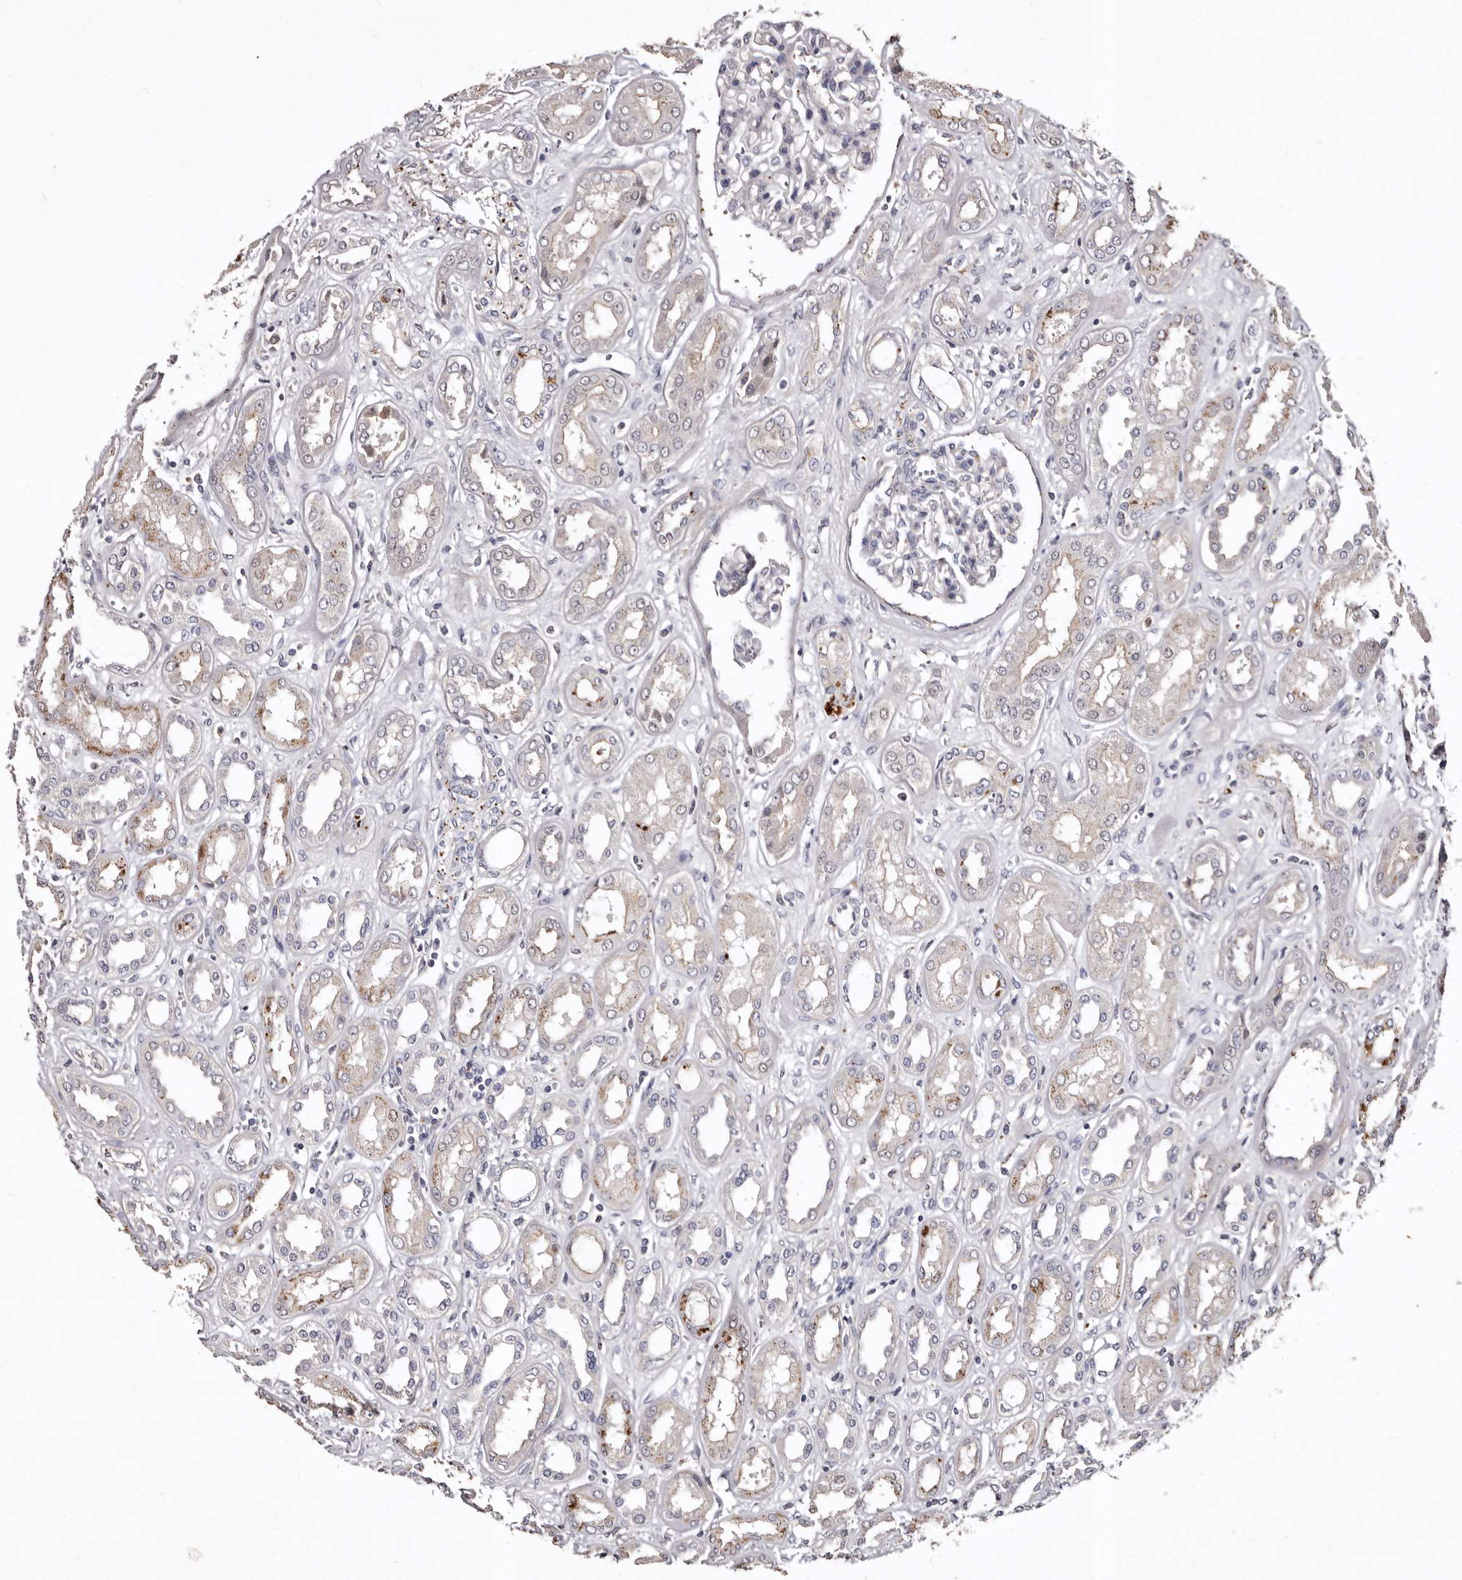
{"staining": {"intensity": "negative", "quantity": "none", "location": "none"}, "tissue": "kidney", "cell_type": "Cells in glomeruli", "image_type": "normal", "snomed": [{"axis": "morphology", "description": "Normal tissue, NOS"}, {"axis": "topography", "description": "Kidney"}], "caption": "Immunohistochemistry (IHC) of unremarkable human kidney shows no staining in cells in glomeruli.", "gene": "SLC10A4", "patient": {"sex": "male", "age": 59}}